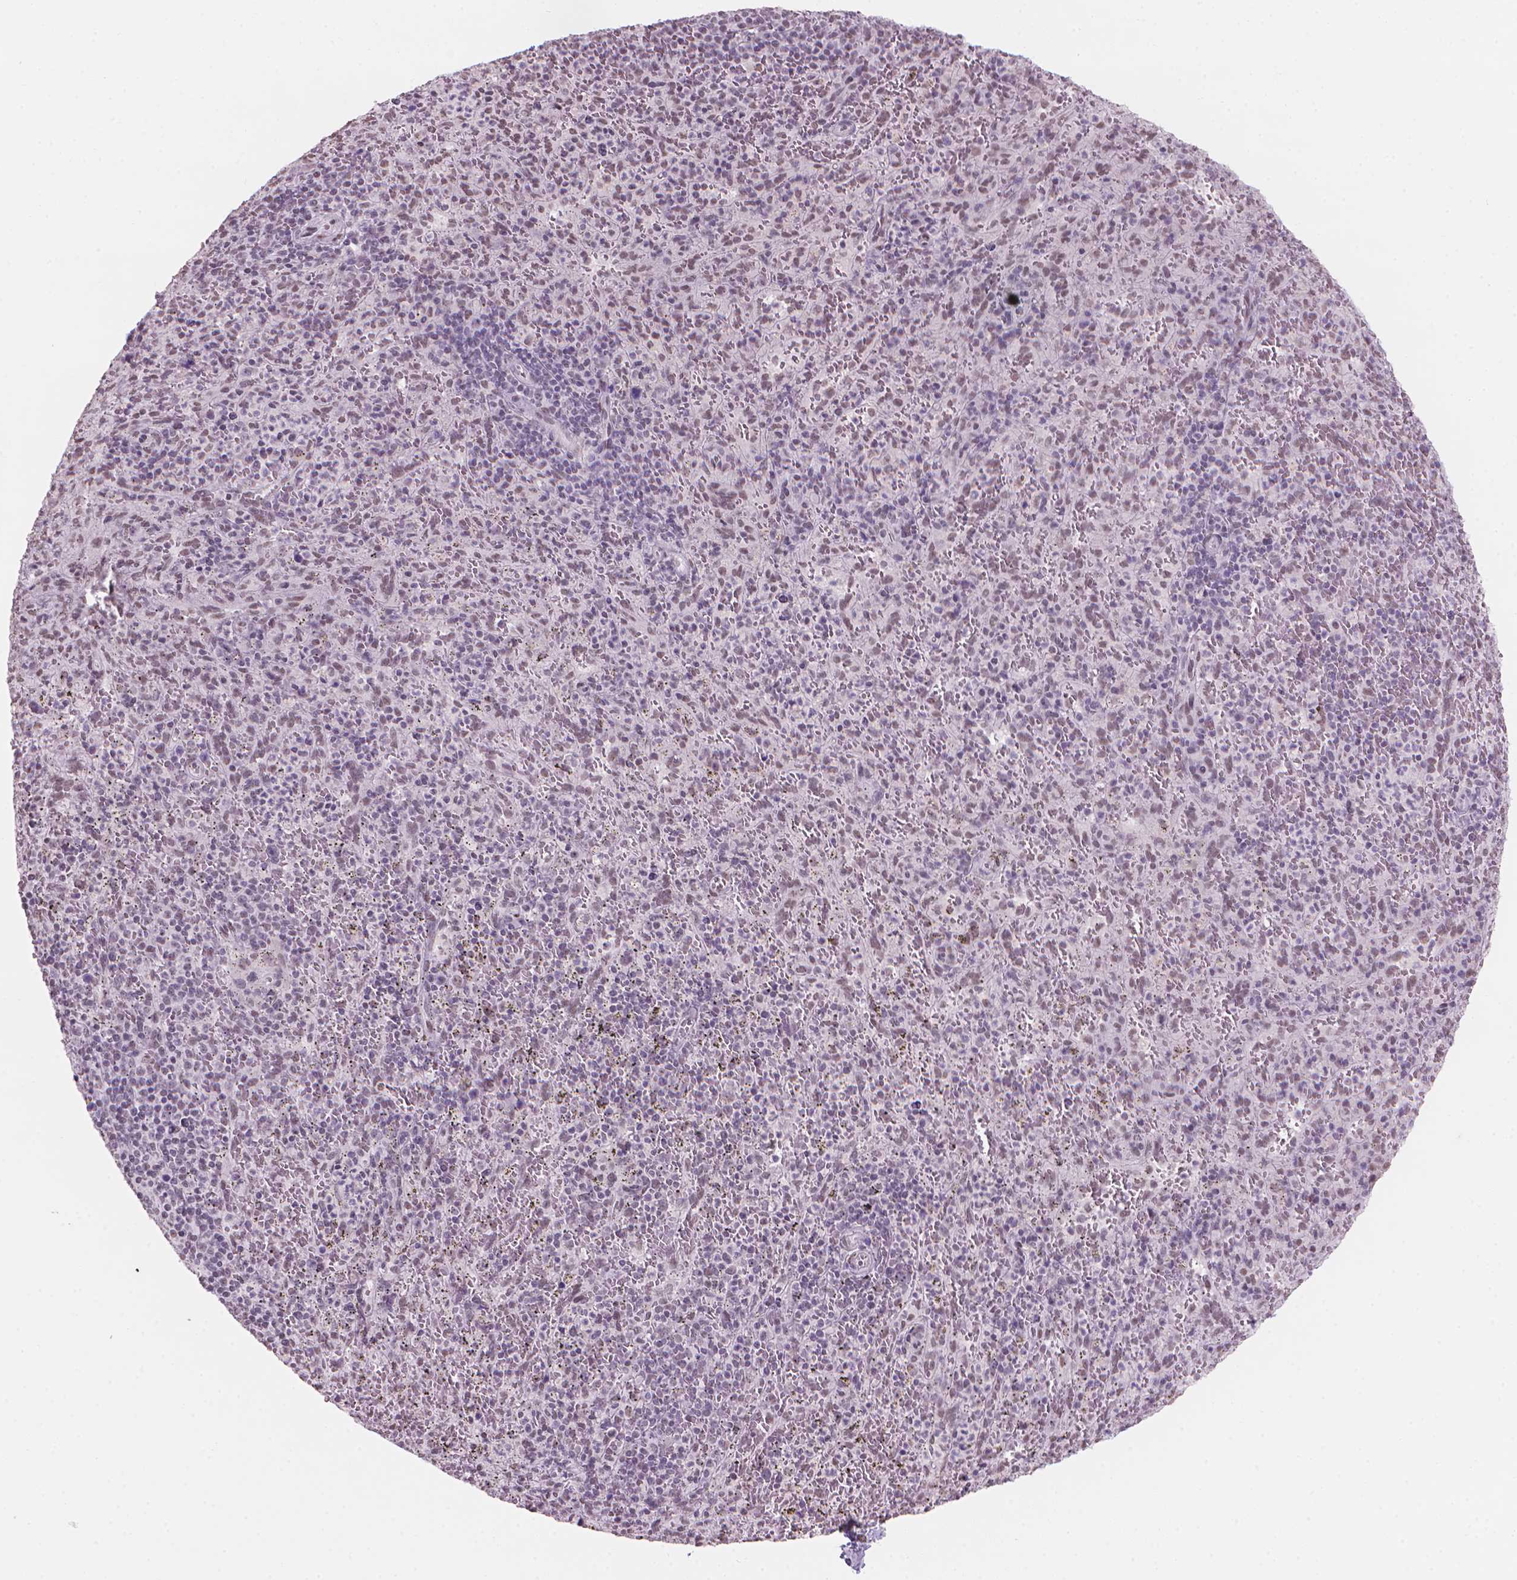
{"staining": {"intensity": "negative", "quantity": "none", "location": "none"}, "tissue": "spleen", "cell_type": "Cells in red pulp", "image_type": "normal", "snomed": [{"axis": "morphology", "description": "Normal tissue, NOS"}, {"axis": "topography", "description": "Spleen"}], "caption": "Spleen was stained to show a protein in brown. There is no significant expression in cells in red pulp. (Stains: DAB immunohistochemistry (IHC) with hematoxylin counter stain, Microscopy: brightfield microscopy at high magnification).", "gene": "PIAS2", "patient": {"sex": "male", "age": 57}}